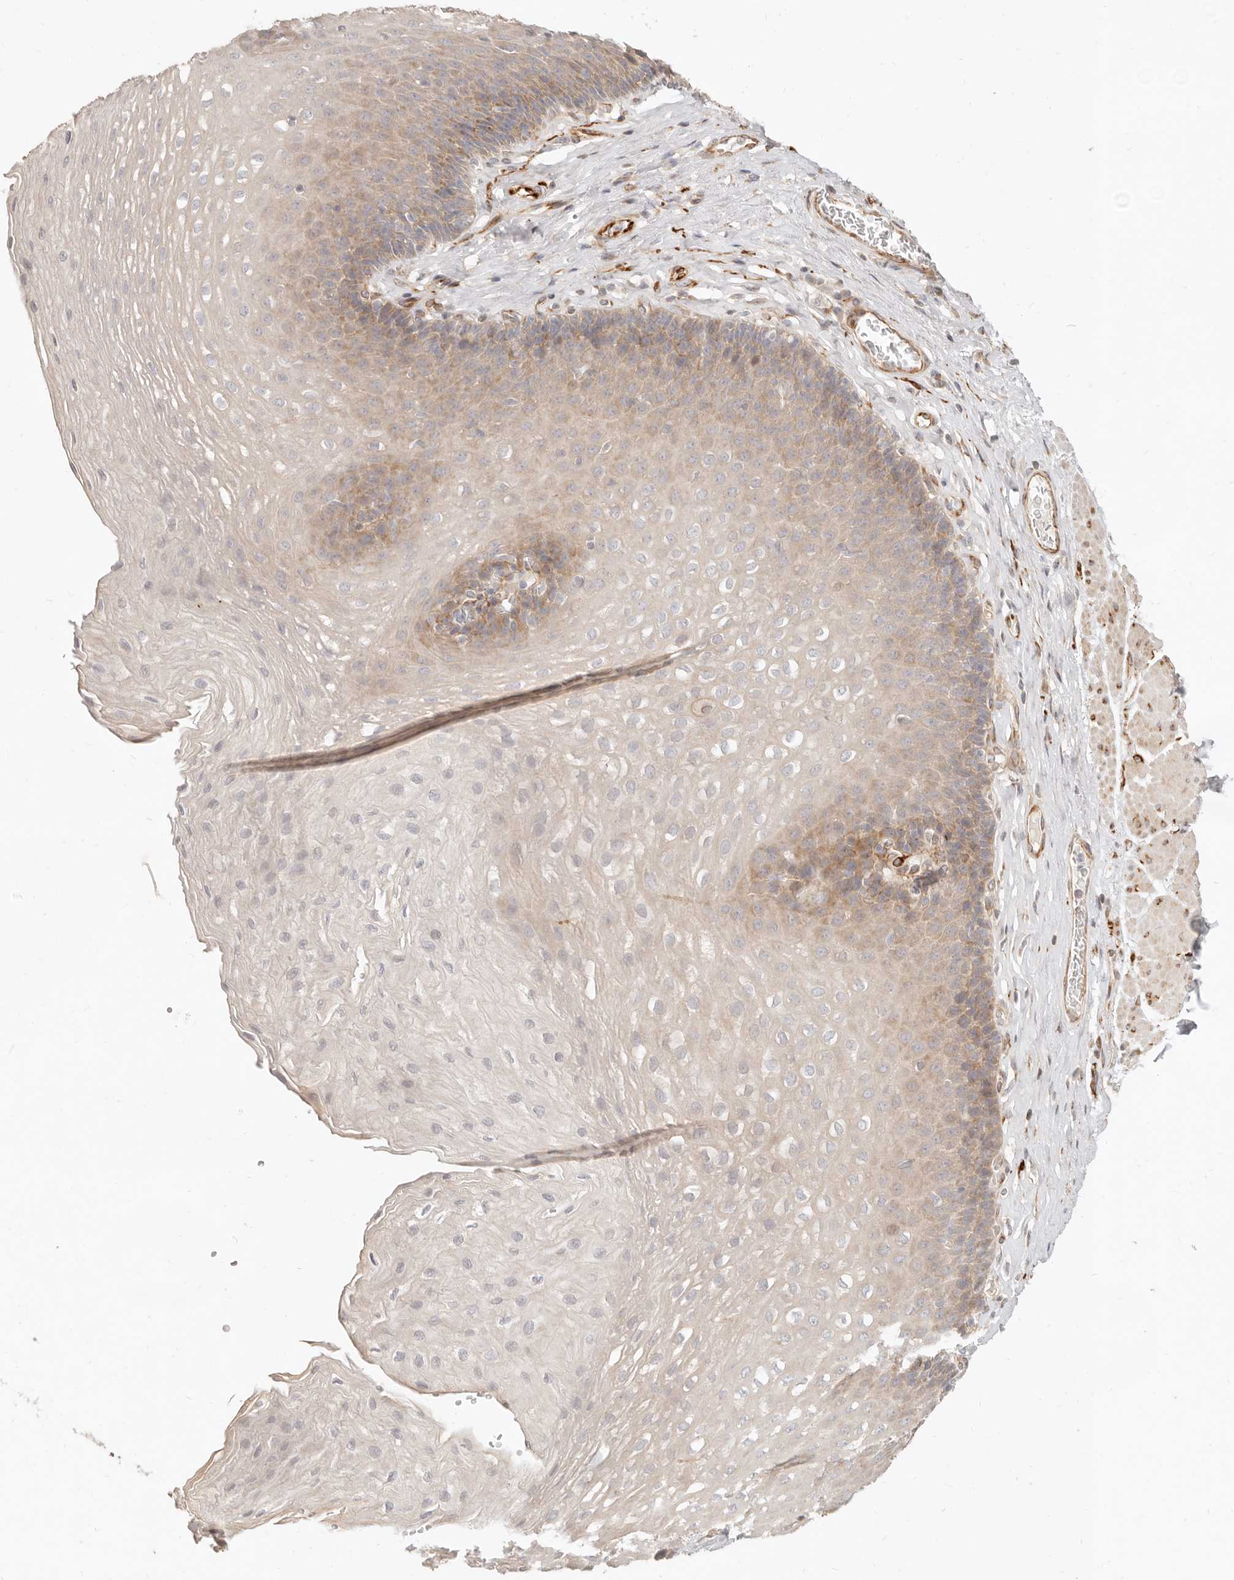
{"staining": {"intensity": "weak", "quantity": "25%-75%", "location": "cytoplasmic/membranous"}, "tissue": "esophagus", "cell_type": "Squamous epithelial cells", "image_type": "normal", "snomed": [{"axis": "morphology", "description": "Normal tissue, NOS"}, {"axis": "topography", "description": "Esophagus"}], "caption": "Brown immunohistochemical staining in unremarkable esophagus shows weak cytoplasmic/membranous staining in approximately 25%-75% of squamous epithelial cells. (Brightfield microscopy of DAB IHC at high magnification).", "gene": "SASS6", "patient": {"sex": "female", "age": 66}}